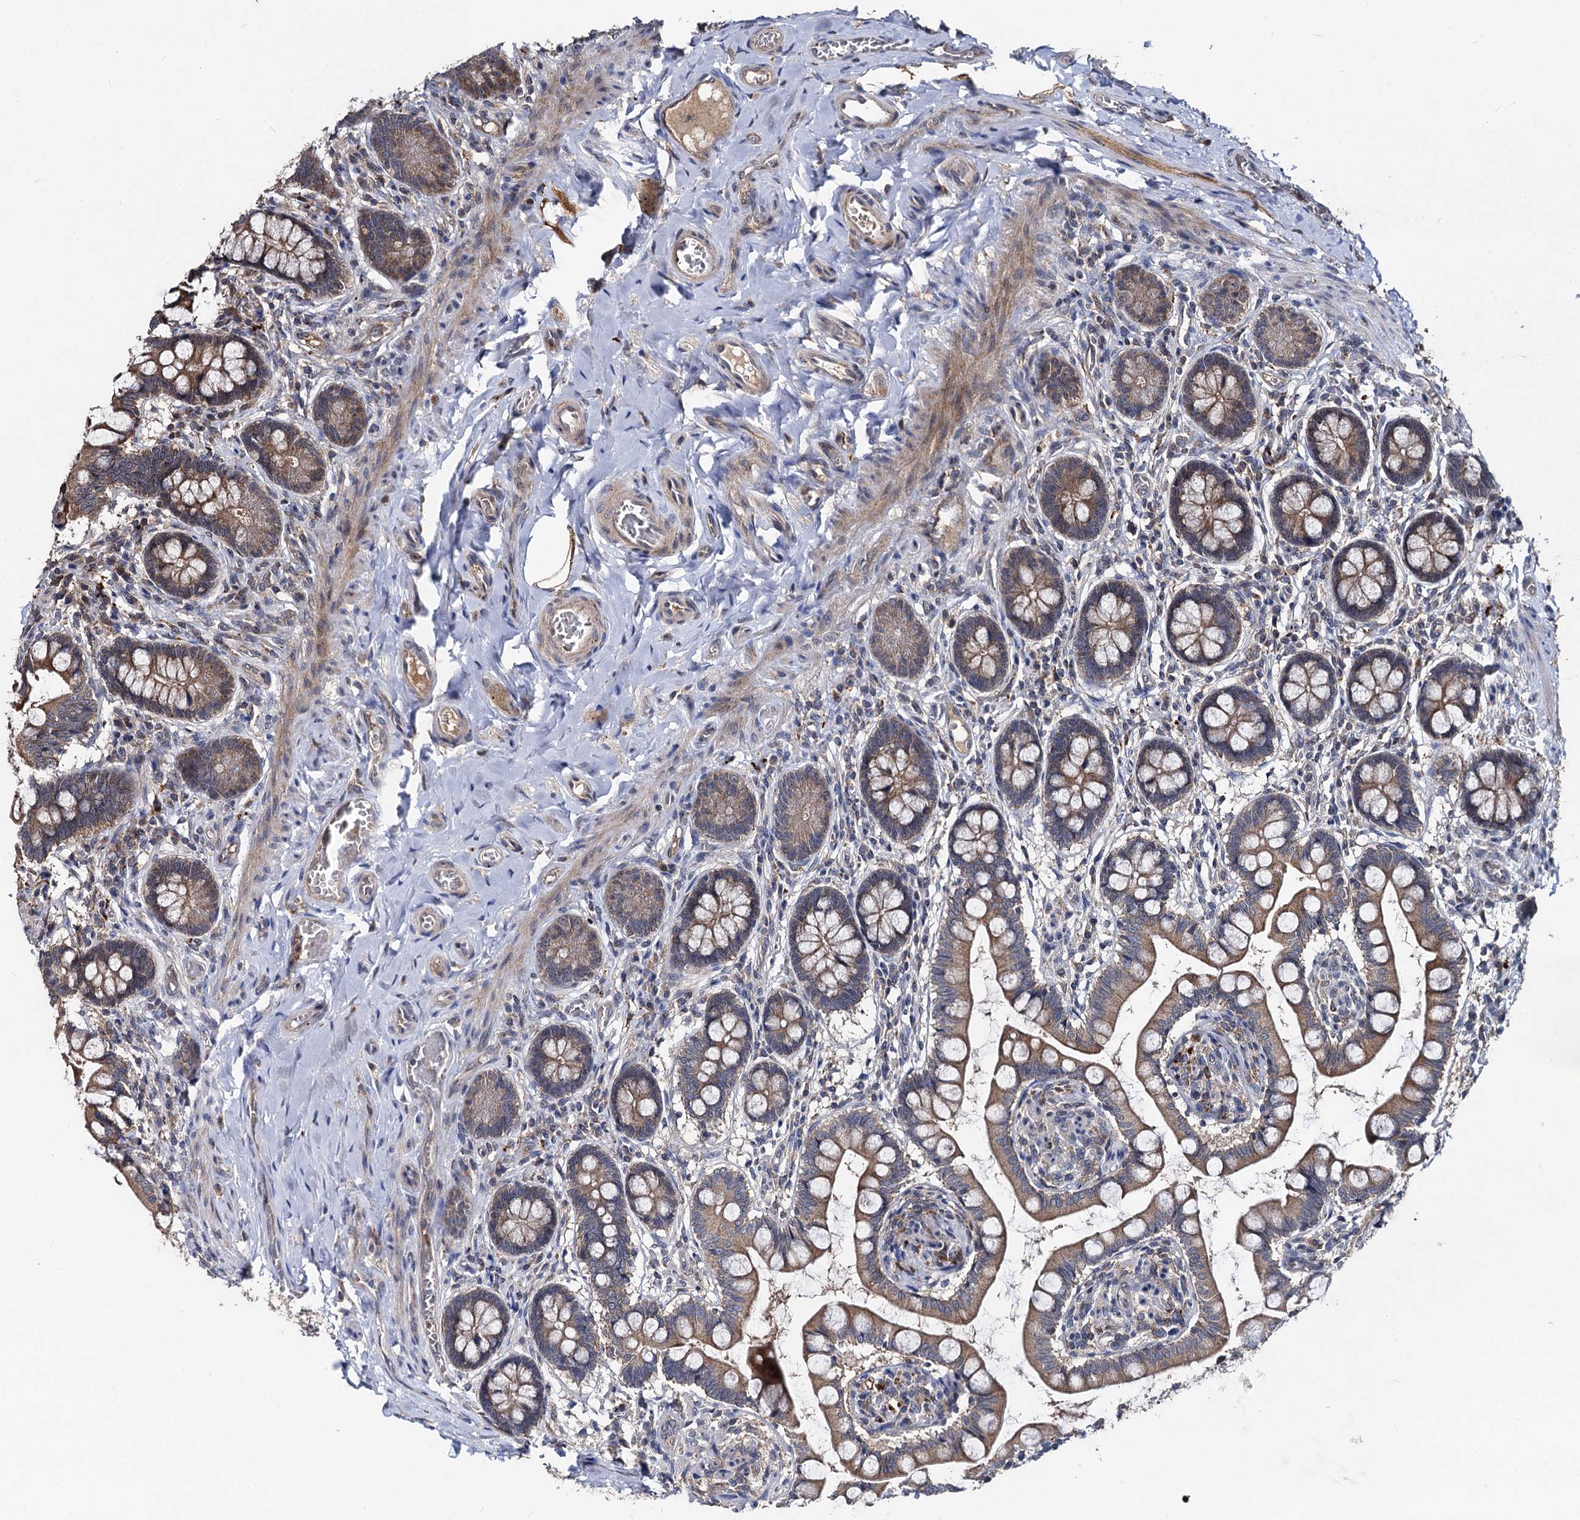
{"staining": {"intensity": "strong", "quantity": ">75%", "location": "cytoplasmic/membranous"}, "tissue": "small intestine", "cell_type": "Glandular cells", "image_type": "normal", "snomed": [{"axis": "morphology", "description": "Normal tissue, NOS"}, {"axis": "topography", "description": "Small intestine"}], "caption": "The image displays immunohistochemical staining of benign small intestine. There is strong cytoplasmic/membranous positivity is identified in approximately >75% of glandular cells. Using DAB (brown) and hematoxylin (blue) stains, captured at high magnification using brightfield microscopy.", "gene": "BCL2L2", "patient": {"sex": "male", "age": 52}}